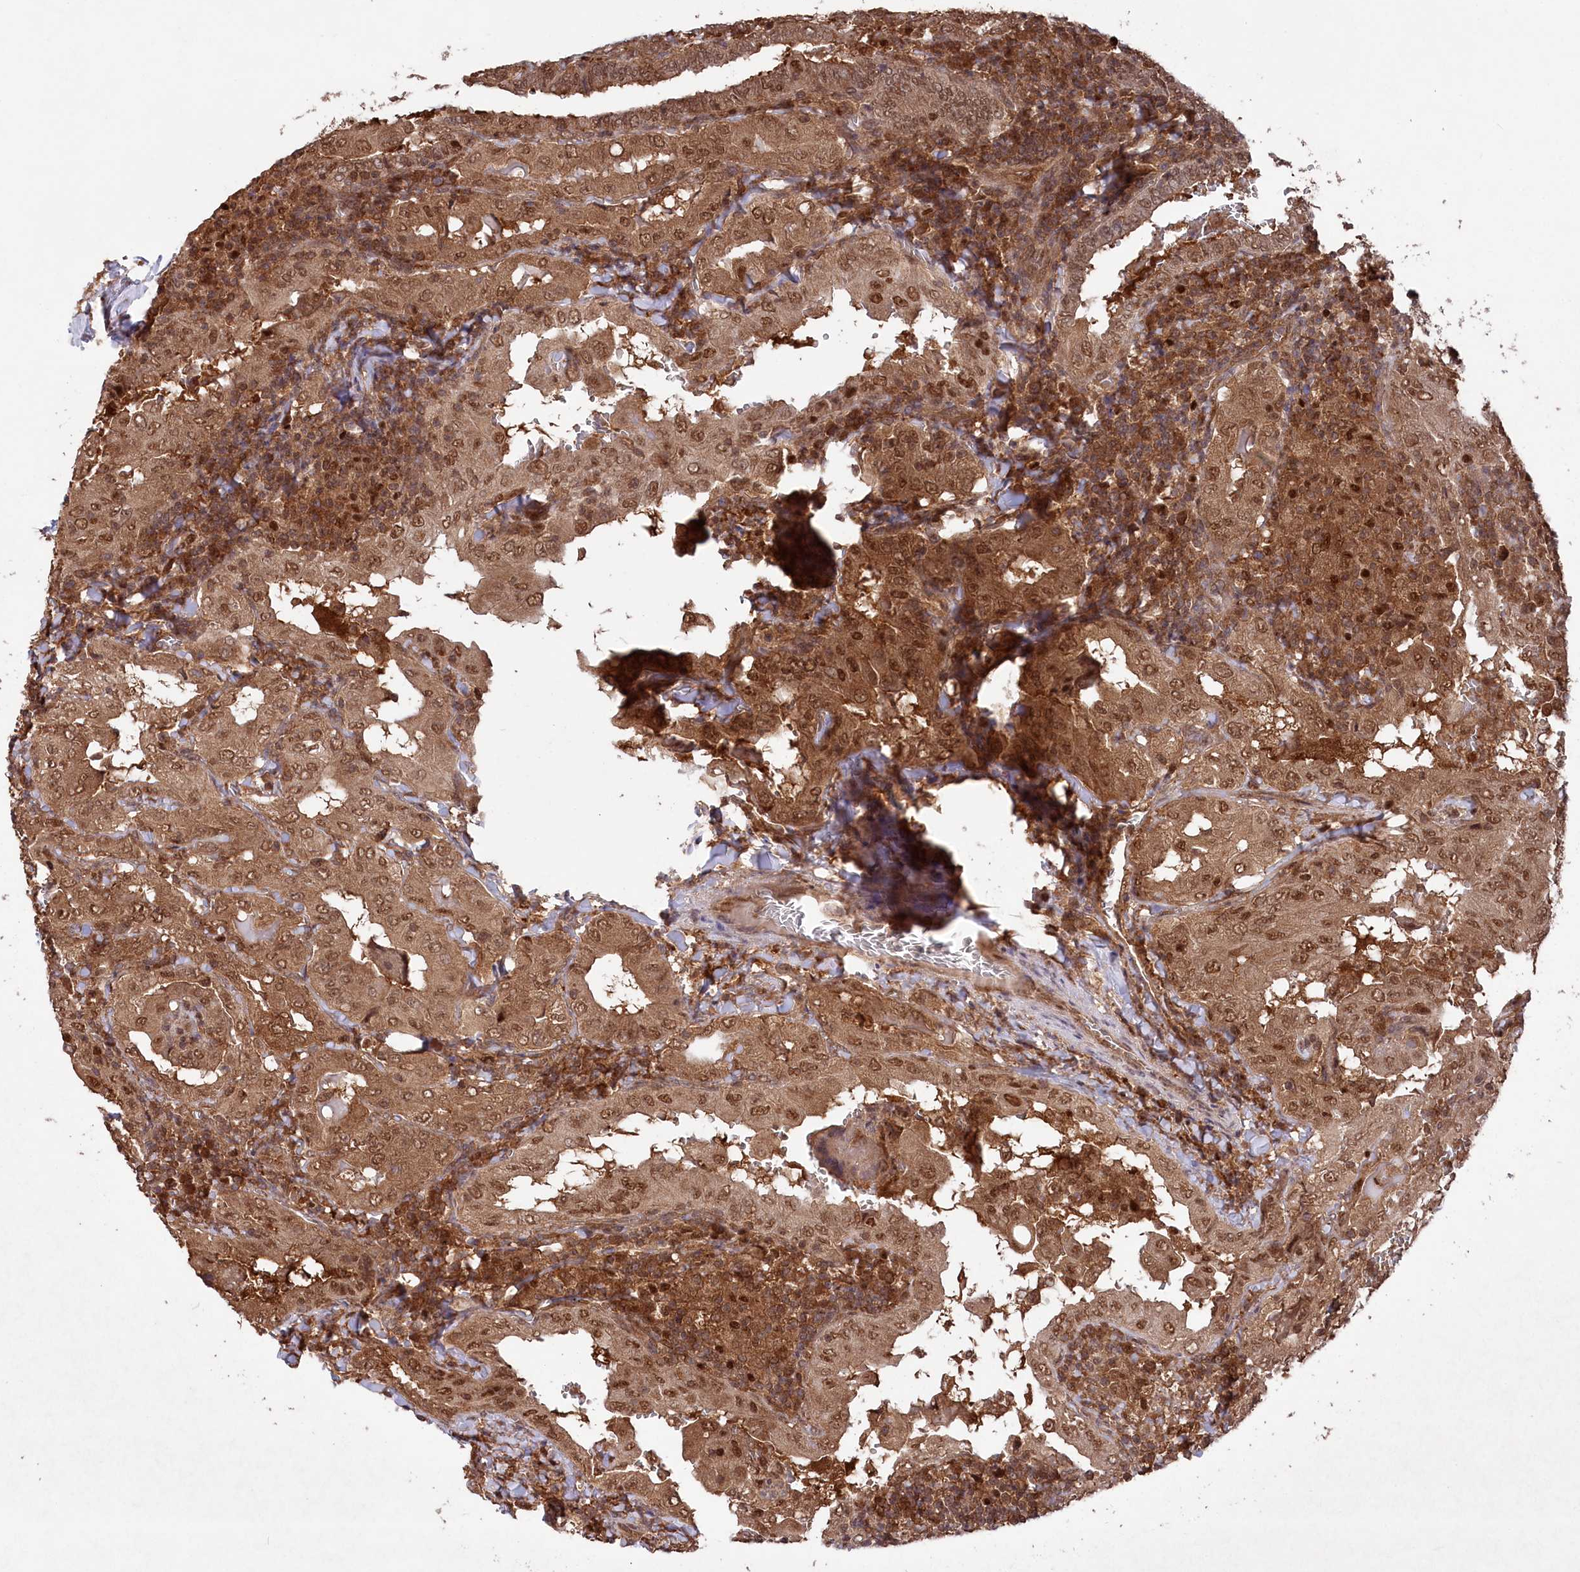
{"staining": {"intensity": "moderate", "quantity": ">75%", "location": "cytoplasmic/membranous,nuclear"}, "tissue": "thyroid cancer", "cell_type": "Tumor cells", "image_type": "cancer", "snomed": [{"axis": "morphology", "description": "Papillary adenocarcinoma, NOS"}, {"axis": "topography", "description": "Thyroid gland"}], "caption": "Tumor cells exhibit medium levels of moderate cytoplasmic/membranous and nuclear expression in about >75% of cells in human thyroid cancer (papillary adenocarcinoma). (DAB IHC, brown staining for protein, blue staining for nuclei).", "gene": "PSMA1", "patient": {"sex": "female", "age": 72}}